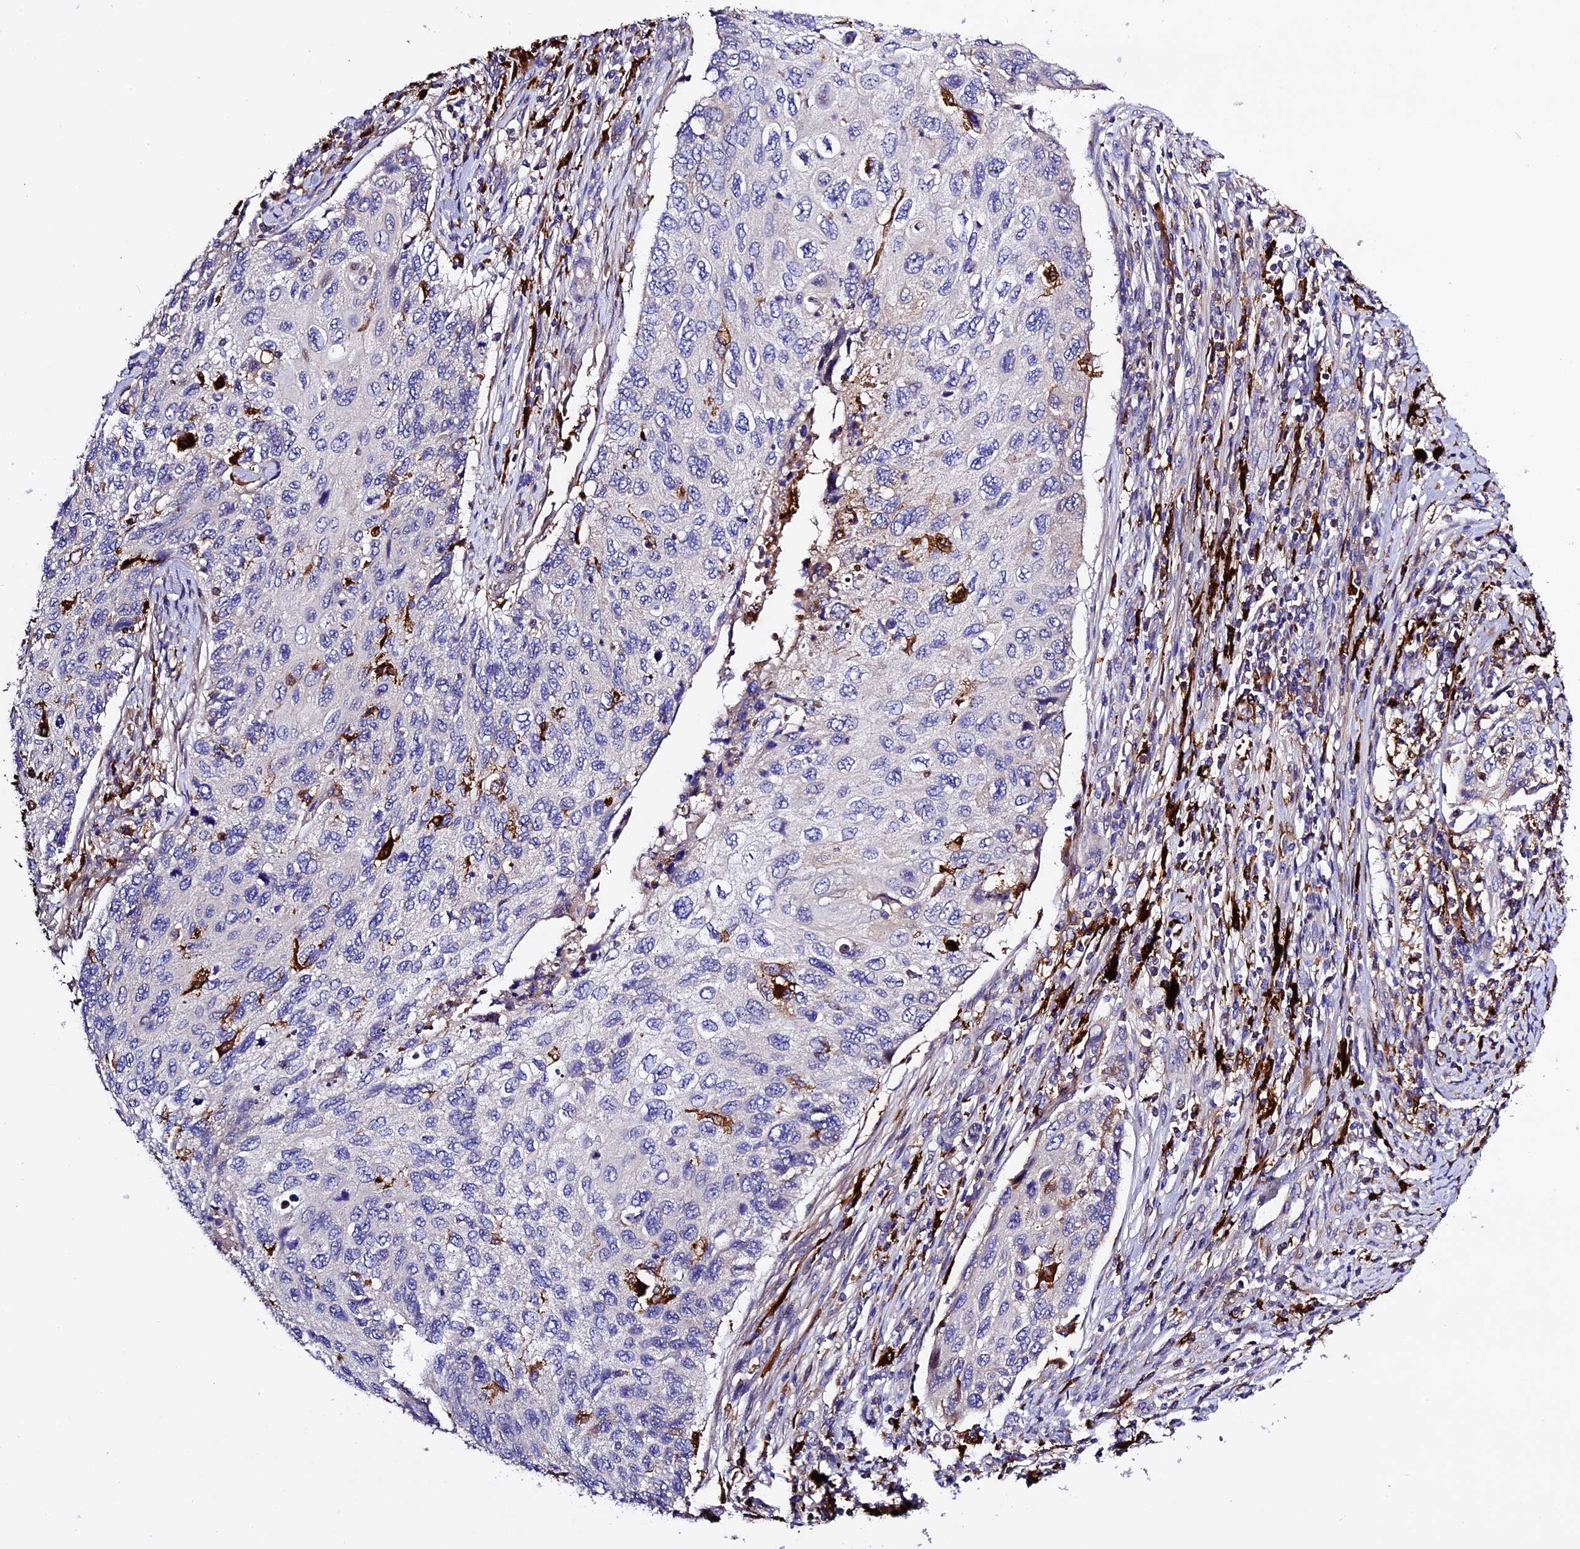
{"staining": {"intensity": "negative", "quantity": "none", "location": "none"}, "tissue": "cervical cancer", "cell_type": "Tumor cells", "image_type": "cancer", "snomed": [{"axis": "morphology", "description": "Squamous cell carcinoma, NOS"}, {"axis": "topography", "description": "Cervix"}], "caption": "Tumor cells show no significant protein positivity in cervical cancer.", "gene": "CILP2", "patient": {"sex": "female", "age": 70}}